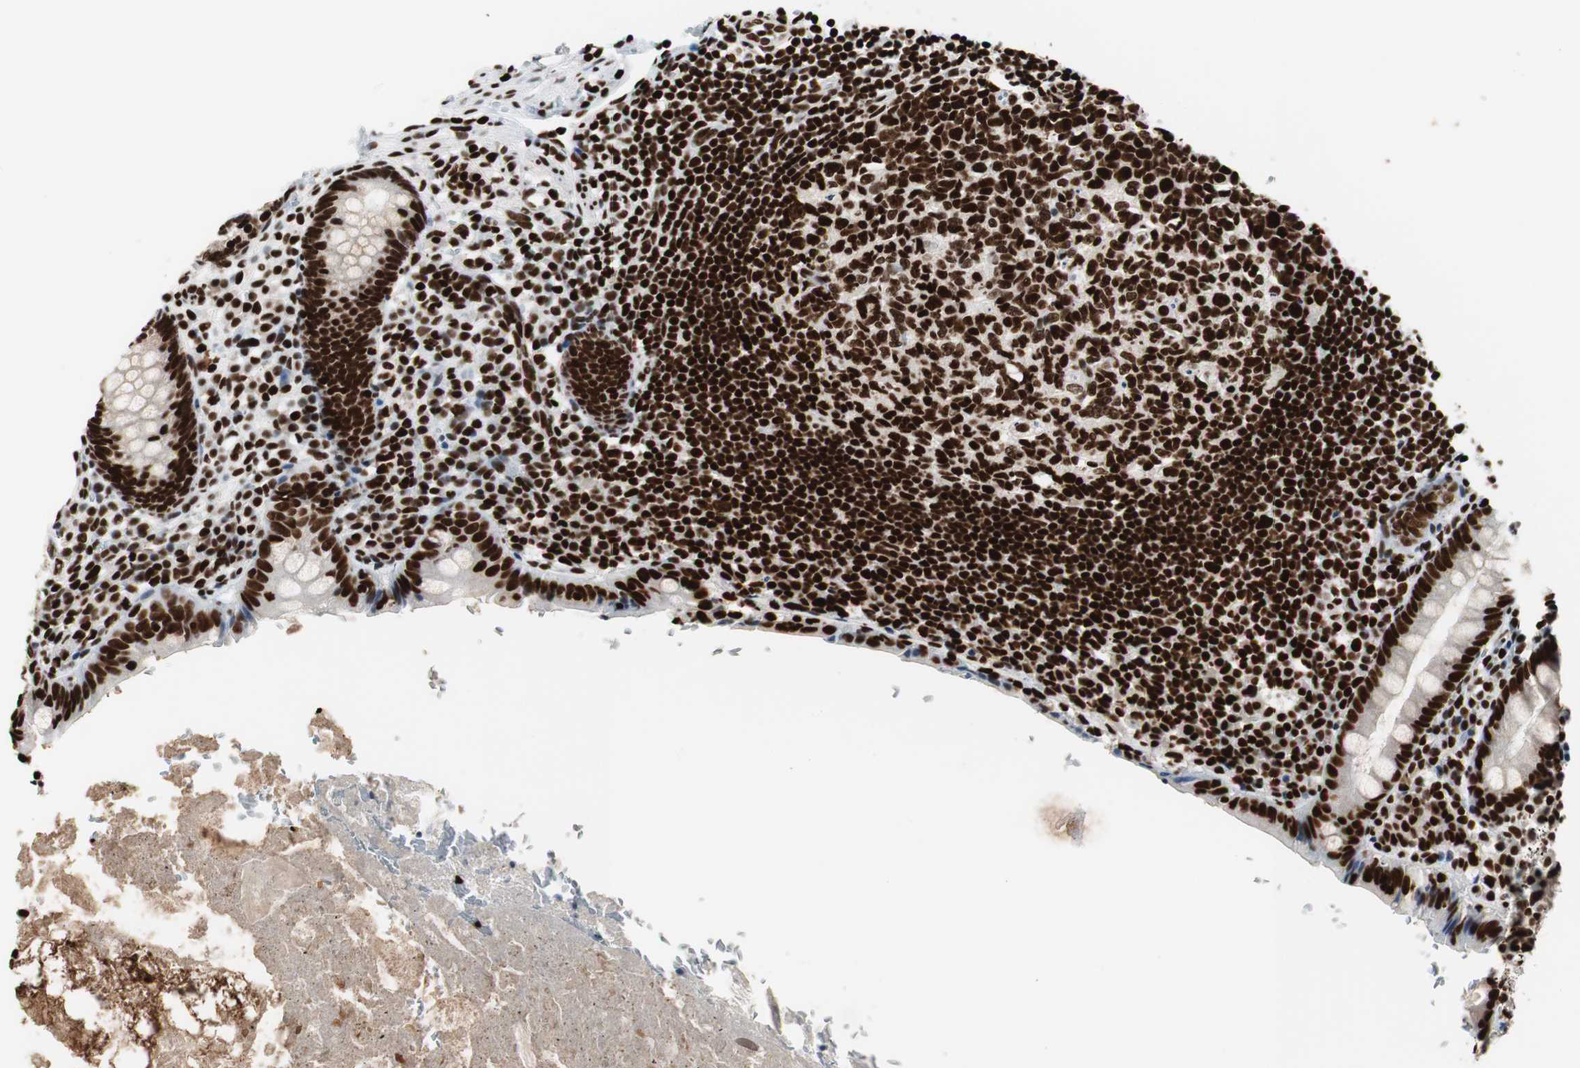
{"staining": {"intensity": "strong", "quantity": ">75%", "location": "nuclear"}, "tissue": "appendix", "cell_type": "Glandular cells", "image_type": "normal", "snomed": [{"axis": "morphology", "description": "Normal tissue, NOS"}, {"axis": "topography", "description": "Appendix"}], "caption": "Protein analysis of unremarkable appendix reveals strong nuclear positivity in about >75% of glandular cells. (brown staining indicates protein expression, while blue staining denotes nuclei).", "gene": "MTA2", "patient": {"sex": "female", "age": 10}}